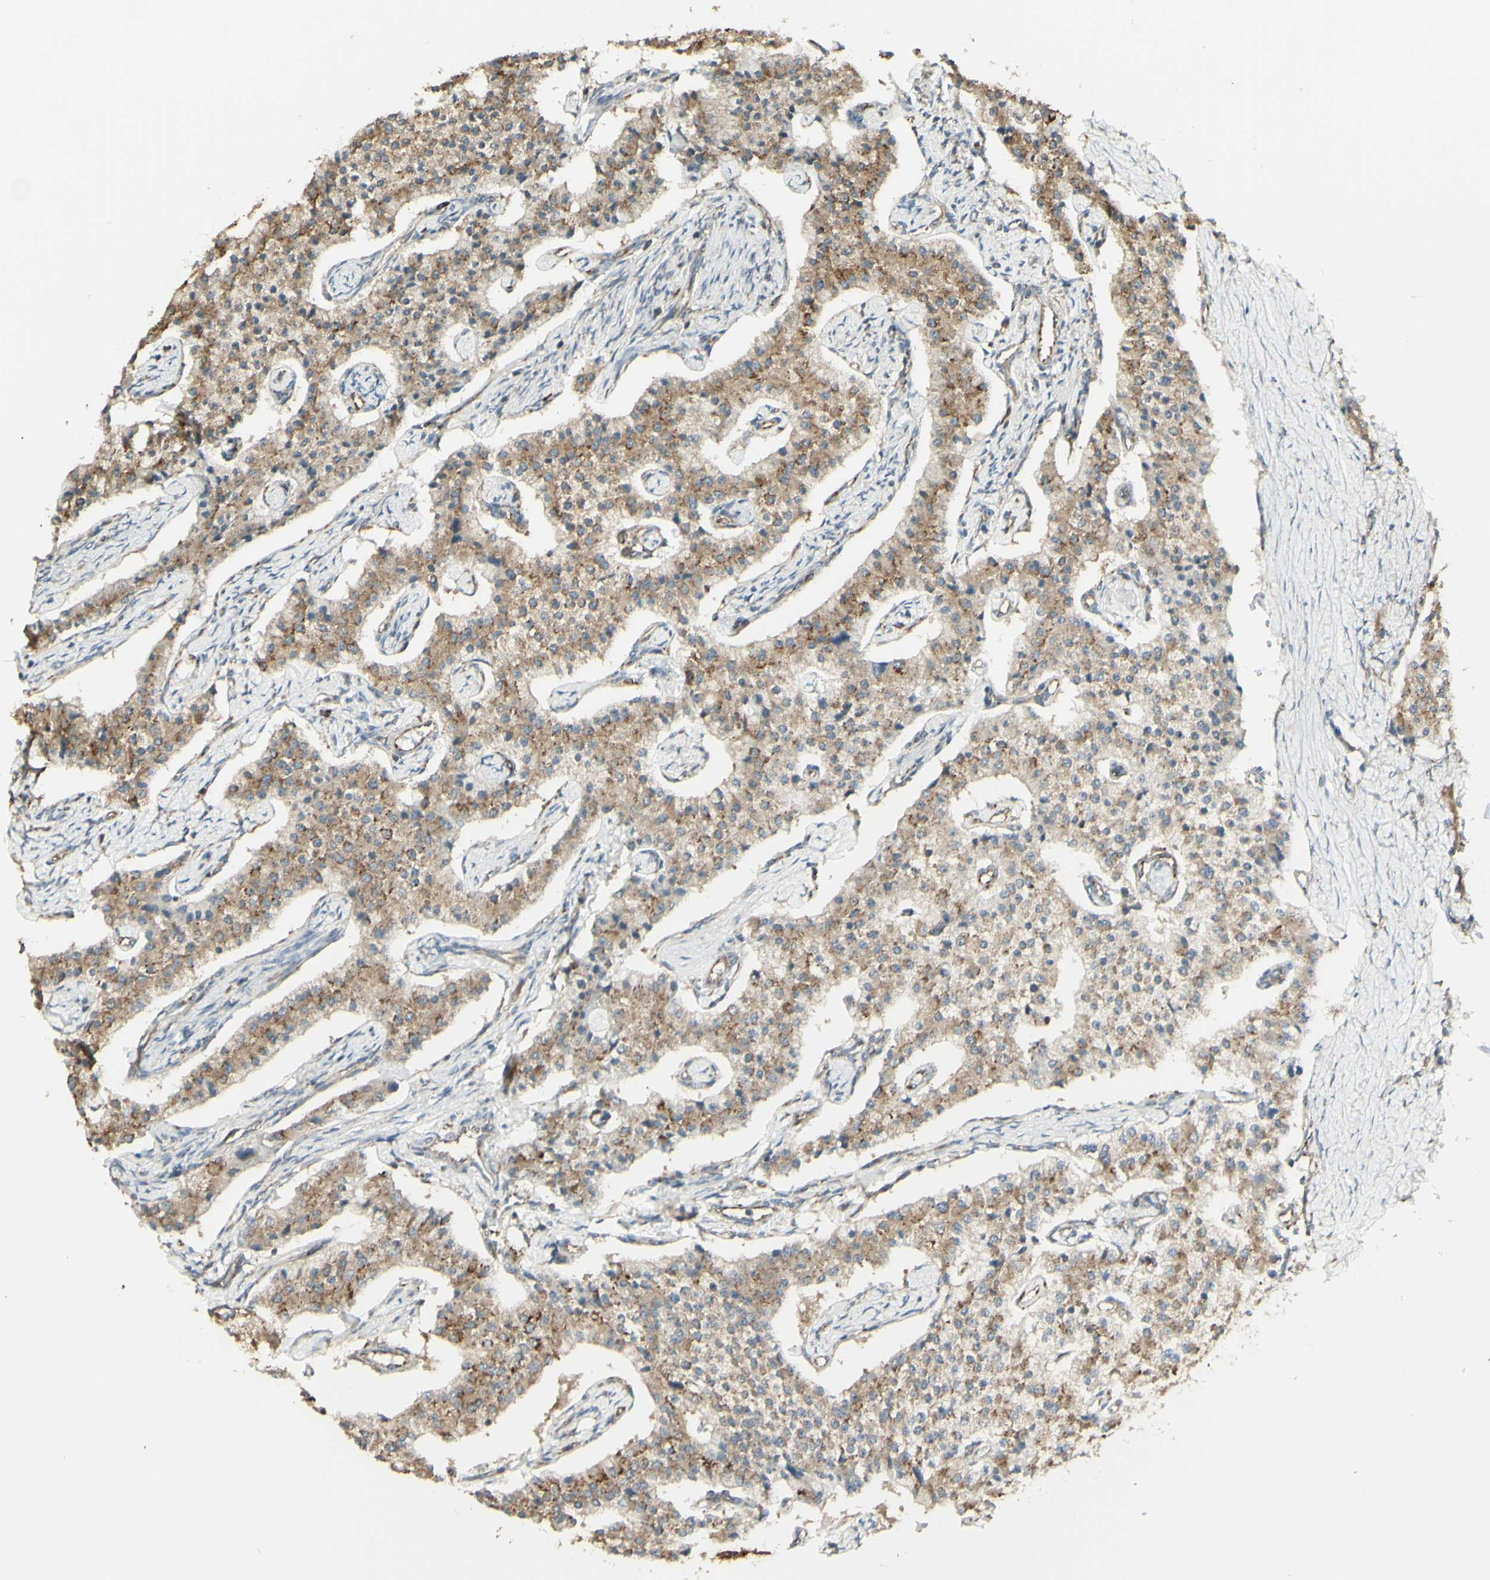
{"staining": {"intensity": "weak", "quantity": ">75%", "location": "cytoplasmic/membranous"}, "tissue": "carcinoid", "cell_type": "Tumor cells", "image_type": "cancer", "snomed": [{"axis": "morphology", "description": "Carcinoid, malignant, NOS"}, {"axis": "topography", "description": "Colon"}], "caption": "This image exhibits IHC staining of human malignant carcinoid, with low weak cytoplasmic/membranous positivity in about >75% of tumor cells.", "gene": "EEF1B2", "patient": {"sex": "female", "age": 52}}